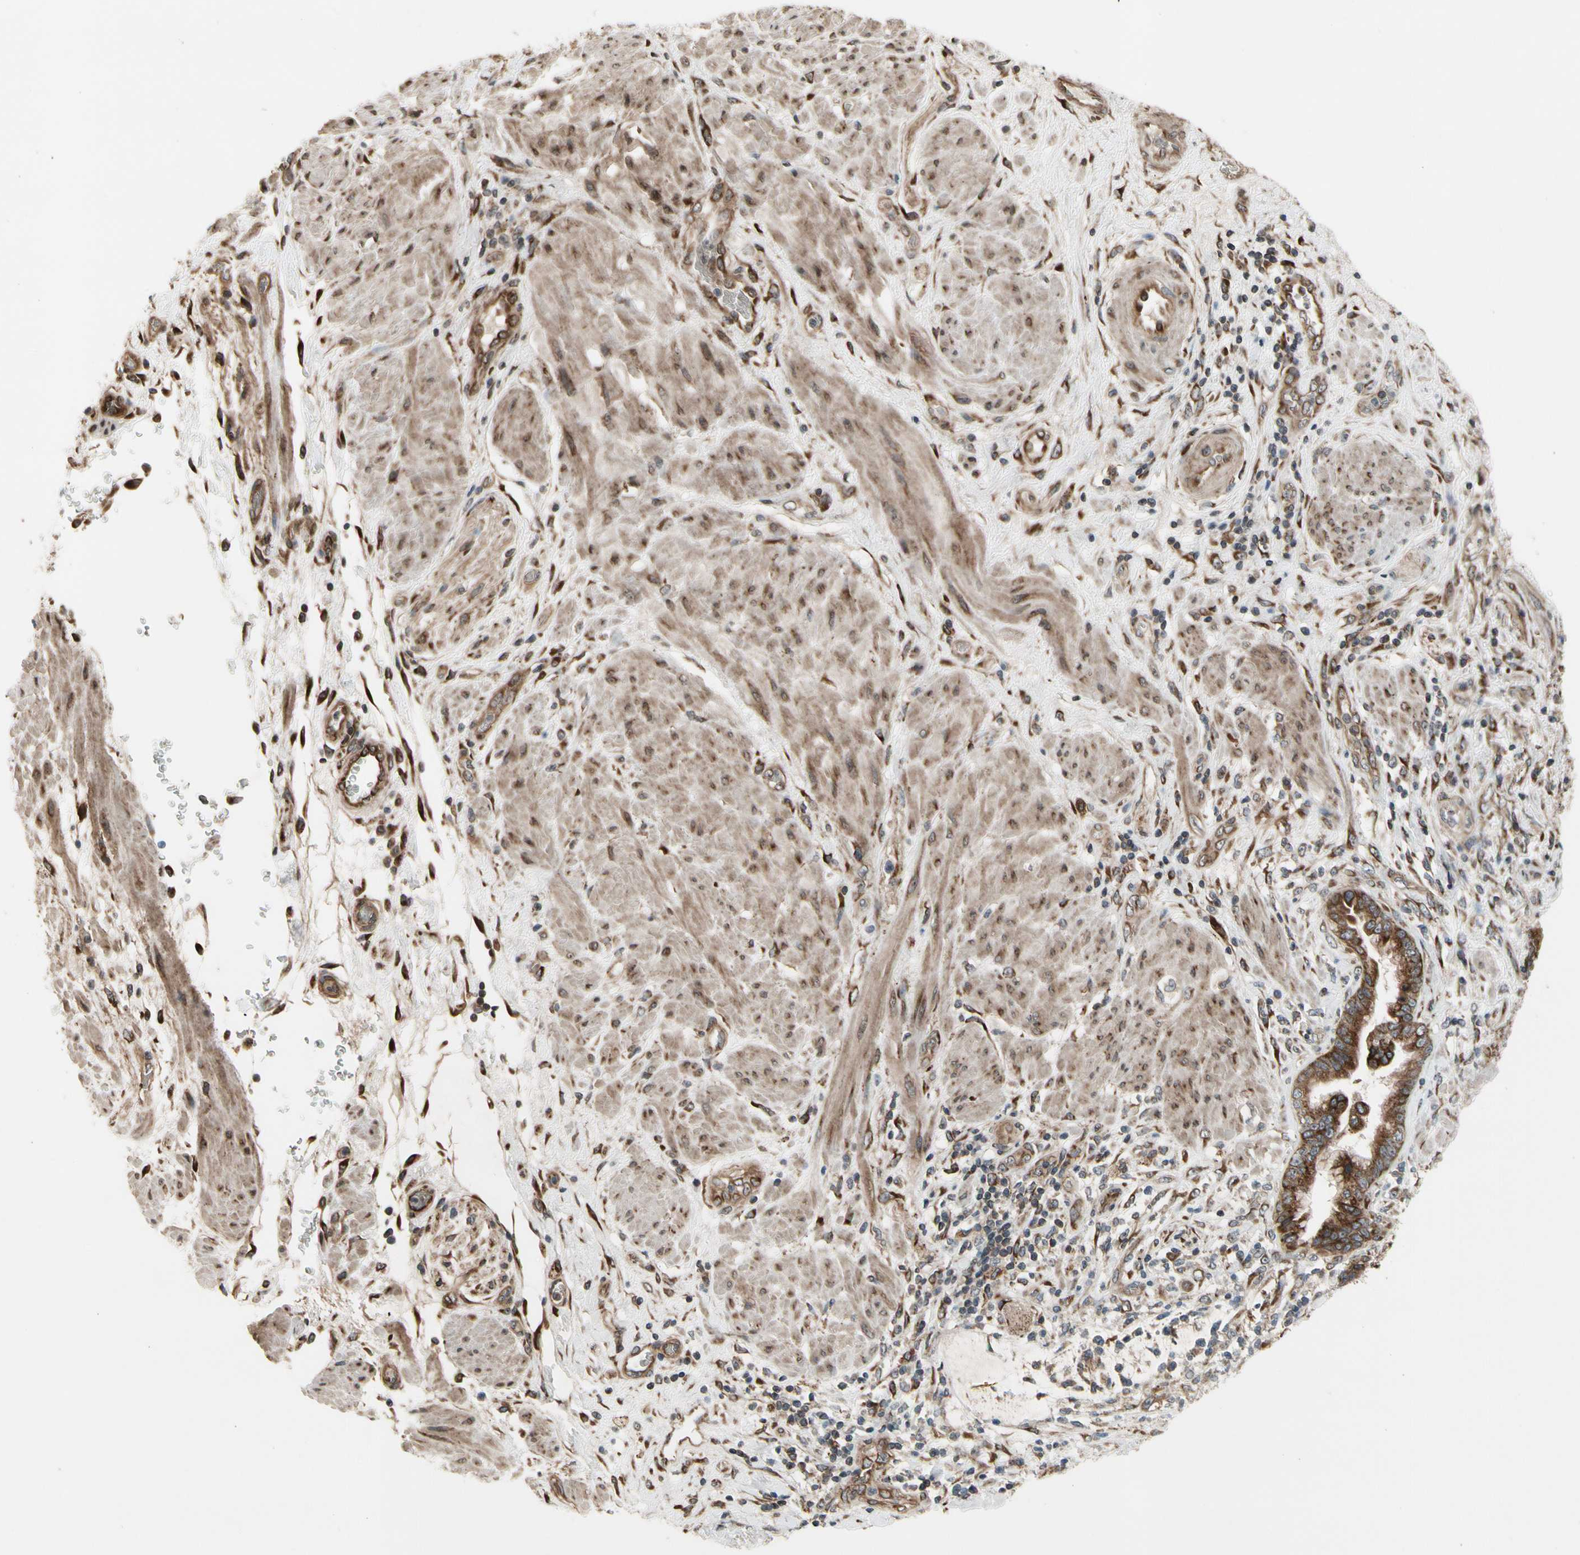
{"staining": {"intensity": "strong", "quantity": ">75%", "location": "cytoplasmic/membranous"}, "tissue": "pancreatic cancer", "cell_type": "Tumor cells", "image_type": "cancer", "snomed": [{"axis": "morphology", "description": "Adenocarcinoma, NOS"}, {"axis": "topography", "description": "Pancreas"}], "caption": "Tumor cells exhibit high levels of strong cytoplasmic/membranous staining in about >75% of cells in human pancreatic cancer (adenocarcinoma).", "gene": "SLC39A9", "patient": {"sex": "female", "age": 64}}